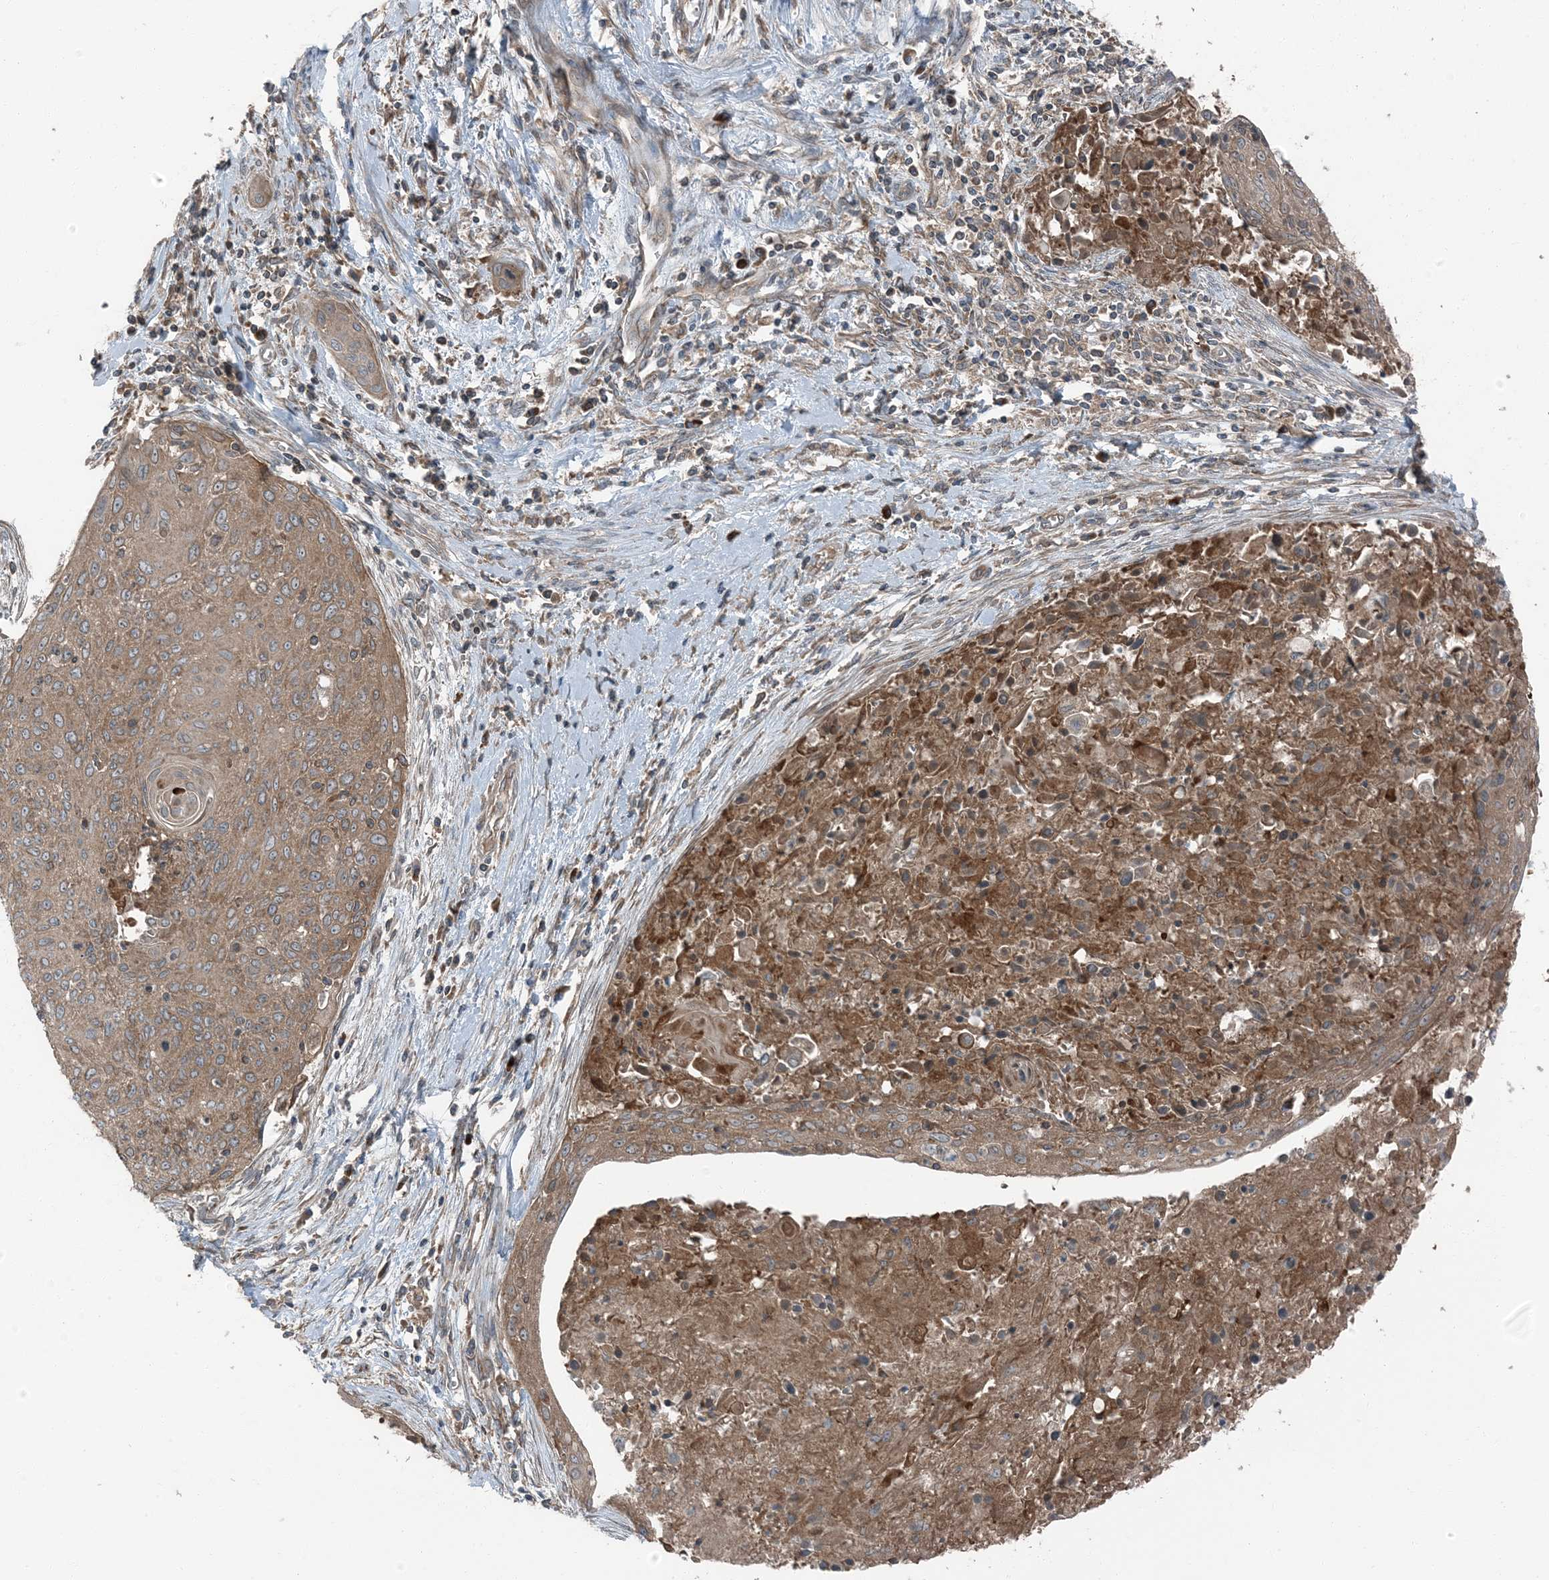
{"staining": {"intensity": "weak", "quantity": ">75%", "location": "cytoplasmic/membranous"}, "tissue": "cervical cancer", "cell_type": "Tumor cells", "image_type": "cancer", "snomed": [{"axis": "morphology", "description": "Squamous cell carcinoma, NOS"}, {"axis": "topography", "description": "Cervix"}], "caption": "Weak cytoplasmic/membranous positivity for a protein is present in approximately >75% of tumor cells of cervical squamous cell carcinoma using immunohistochemistry (IHC).", "gene": "RAB3GAP1", "patient": {"sex": "female", "age": 55}}